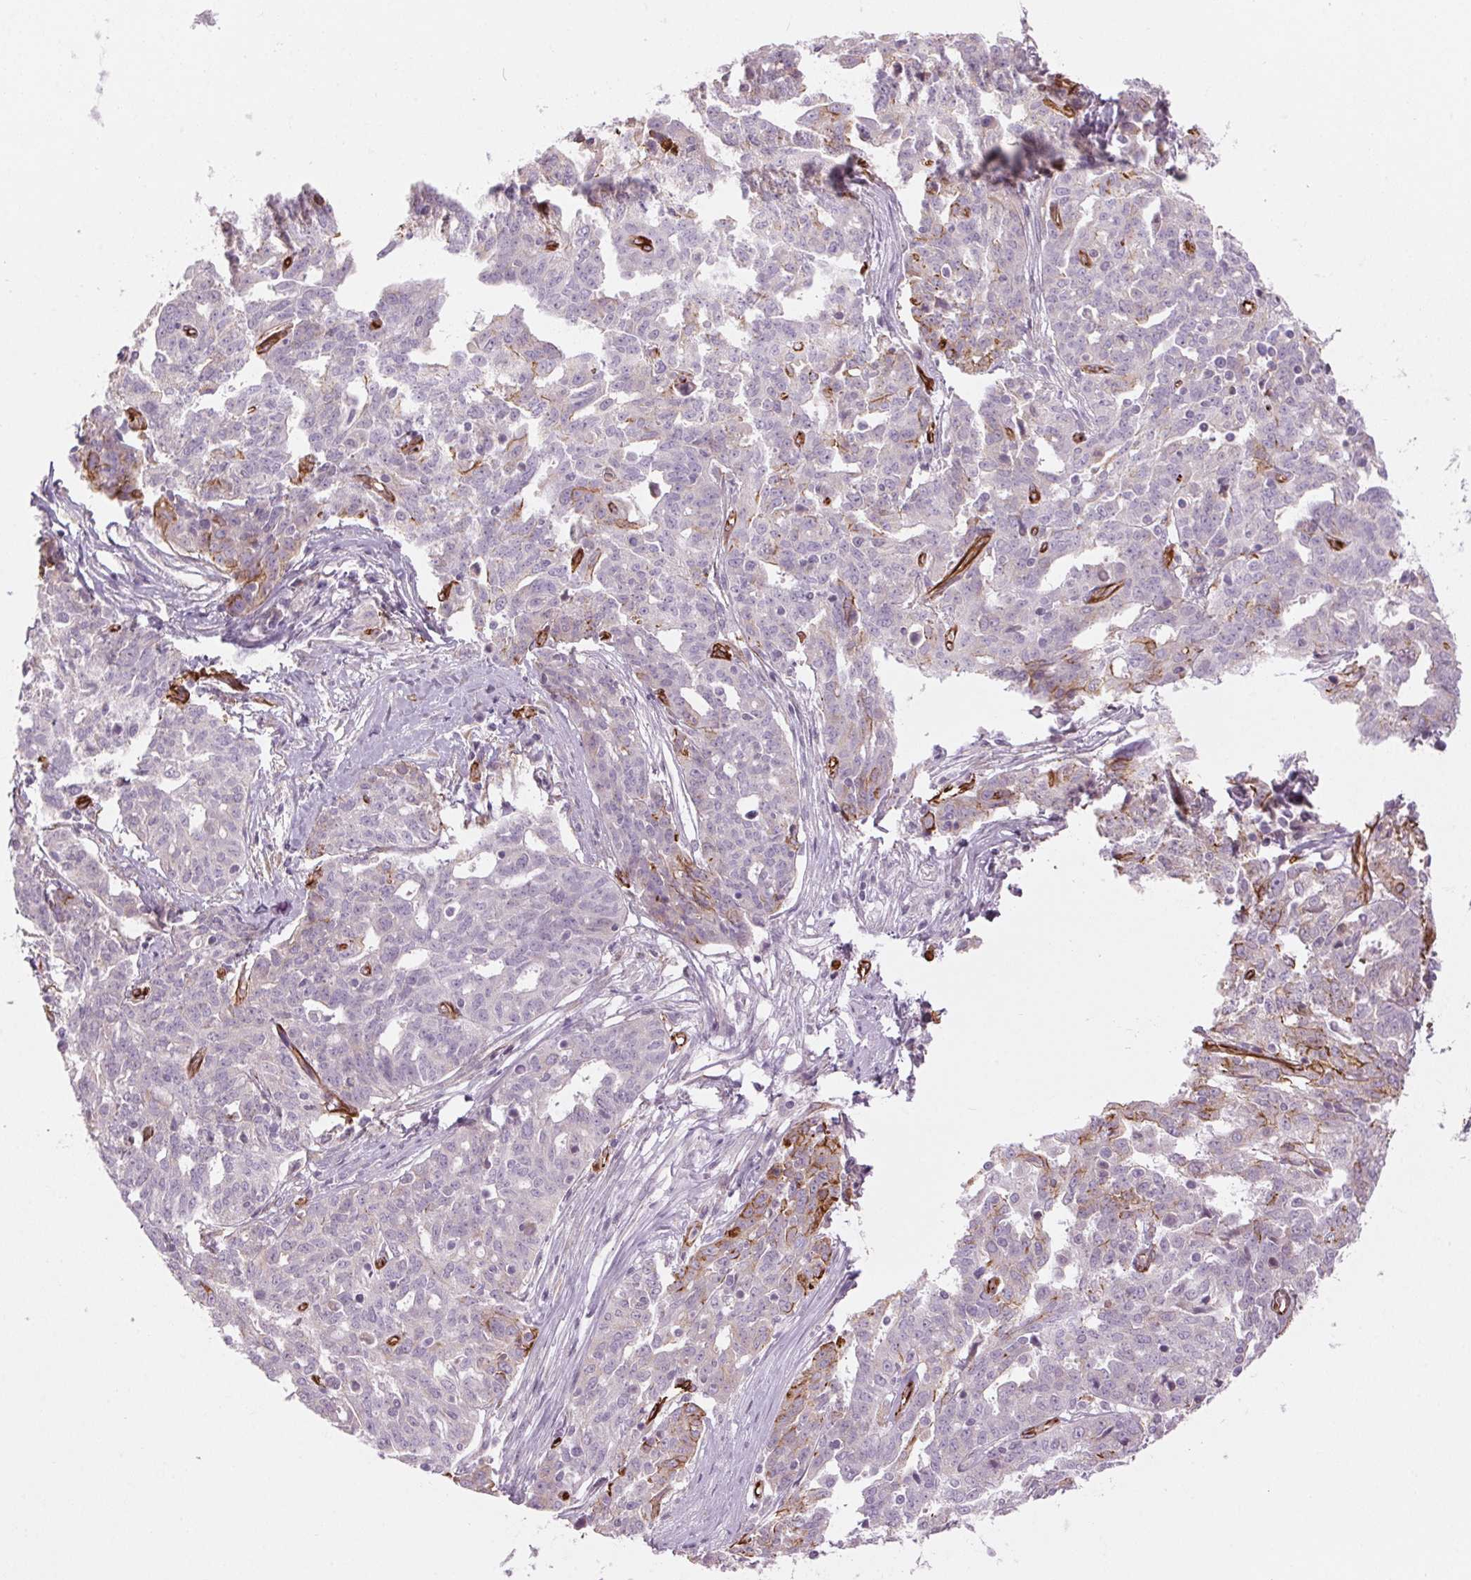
{"staining": {"intensity": "moderate", "quantity": "<25%", "location": "cytoplasmic/membranous"}, "tissue": "ovarian cancer", "cell_type": "Tumor cells", "image_type": "cancer", "snomed": [{"axis": "morphology", "description": "Cystadenocarcinoma, serous, NOS"}, {"axis": "topography", "description": "Ovary"}], "caption": "Immunohistochemical staining of ovarian serous cystadenocarcinoma reveals moderate cytoplasmic/membranous protein staining in about <25% of tumor cells.", "gene": "CLPS", "patient": {"sex": "female", "age": 67}}